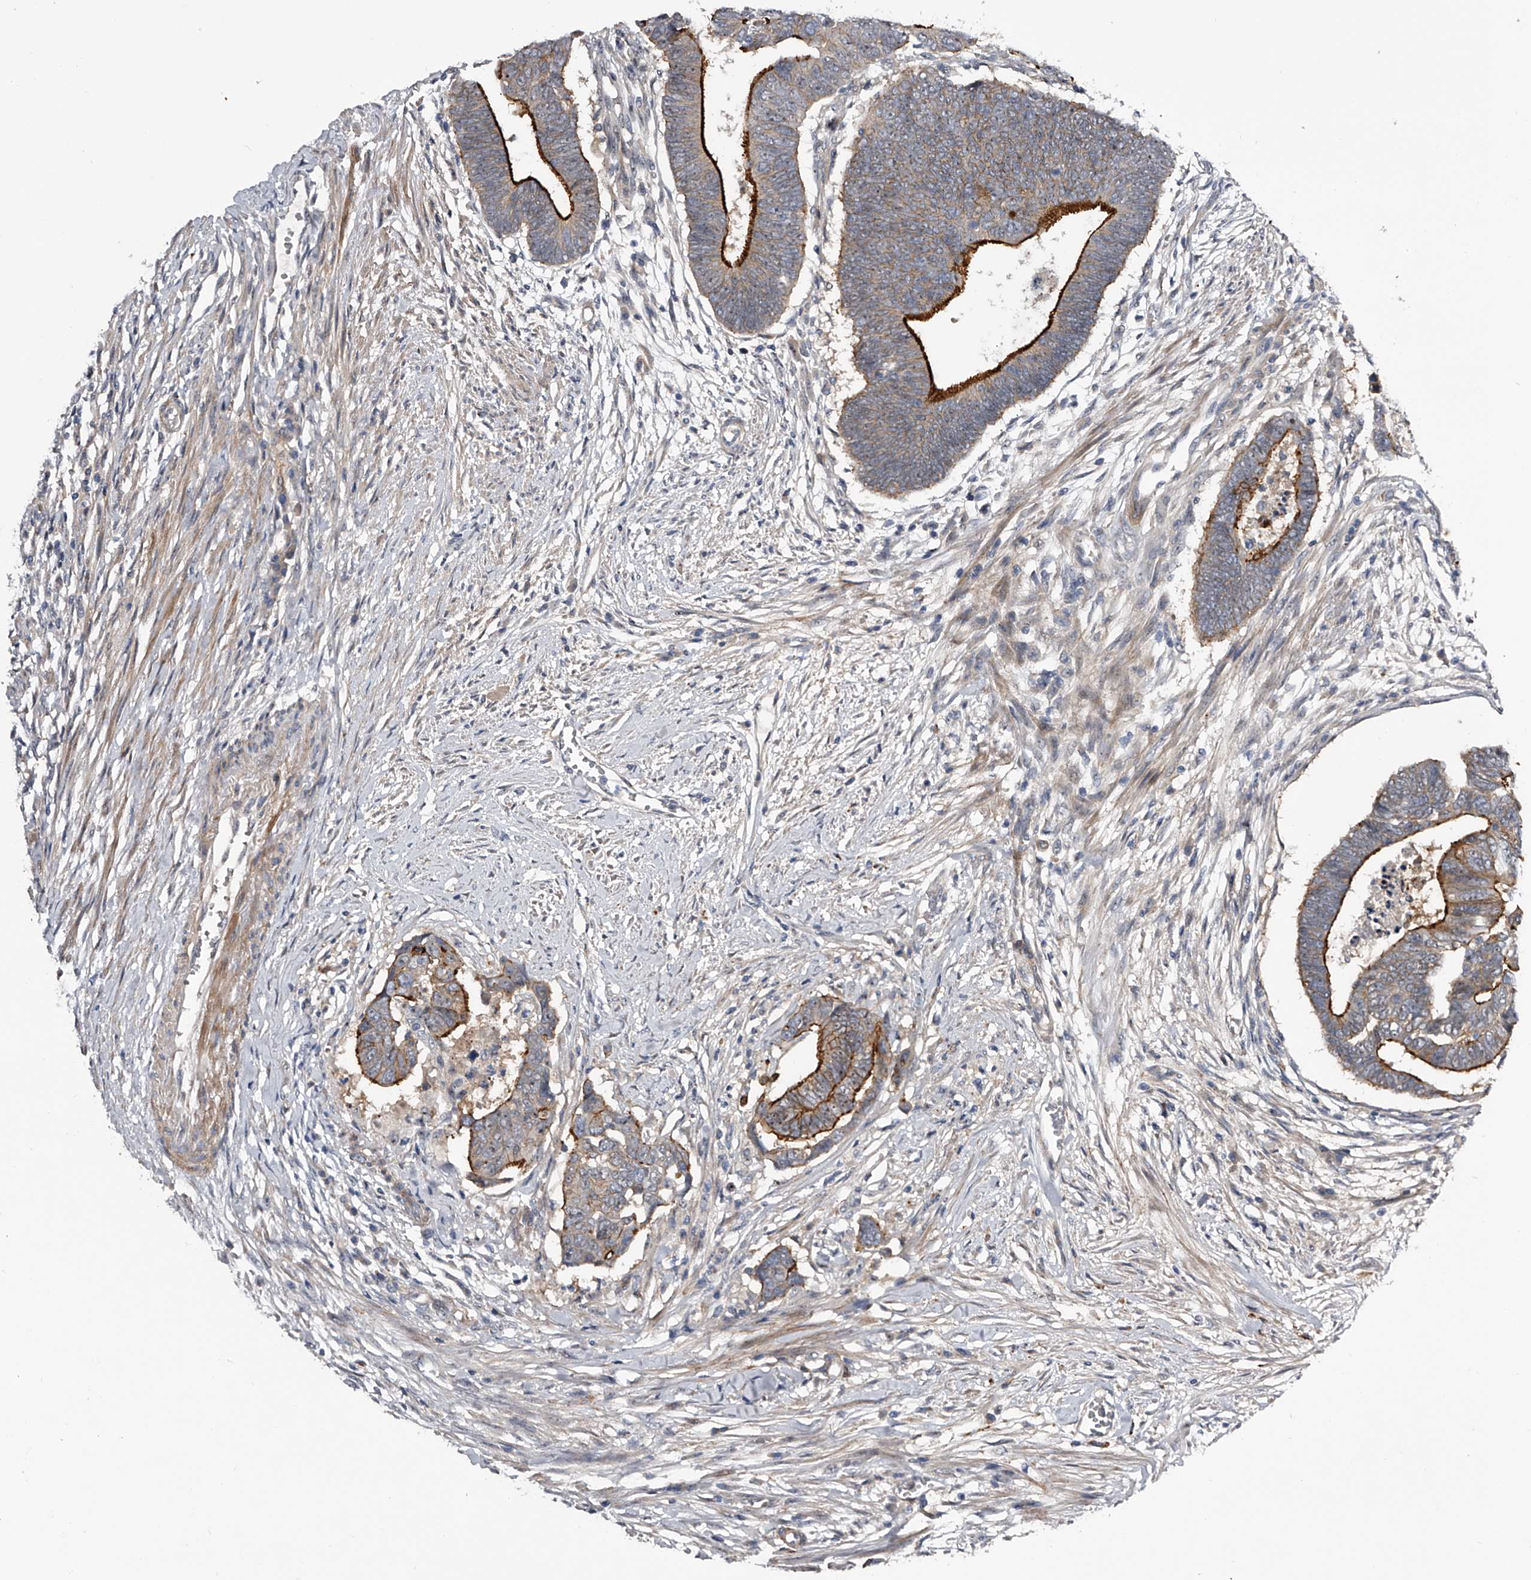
{"staining": {"intensity": "strong", "quantity": "25%-75%", "location": "cytoplasmic/membranous,nuclear"}, "tissue": "colorectal cancer", "cell_type": "Tumor cells", "image_type": "cancer", "snomed": [{"axis": "morphology", "description": "Adenocarcinoma, NOS"}, {"axis": "topography", "description": "Rectum"}], "caption": "Immunohistochemical staining of human colorectal cancer displays high levels of strong cytoplasmic/membranous and nuclear protein expression in approximately 25%-75% of tumor cells.", "gene": "MDN1", "patient": {"sex": "female", "age": 65}}